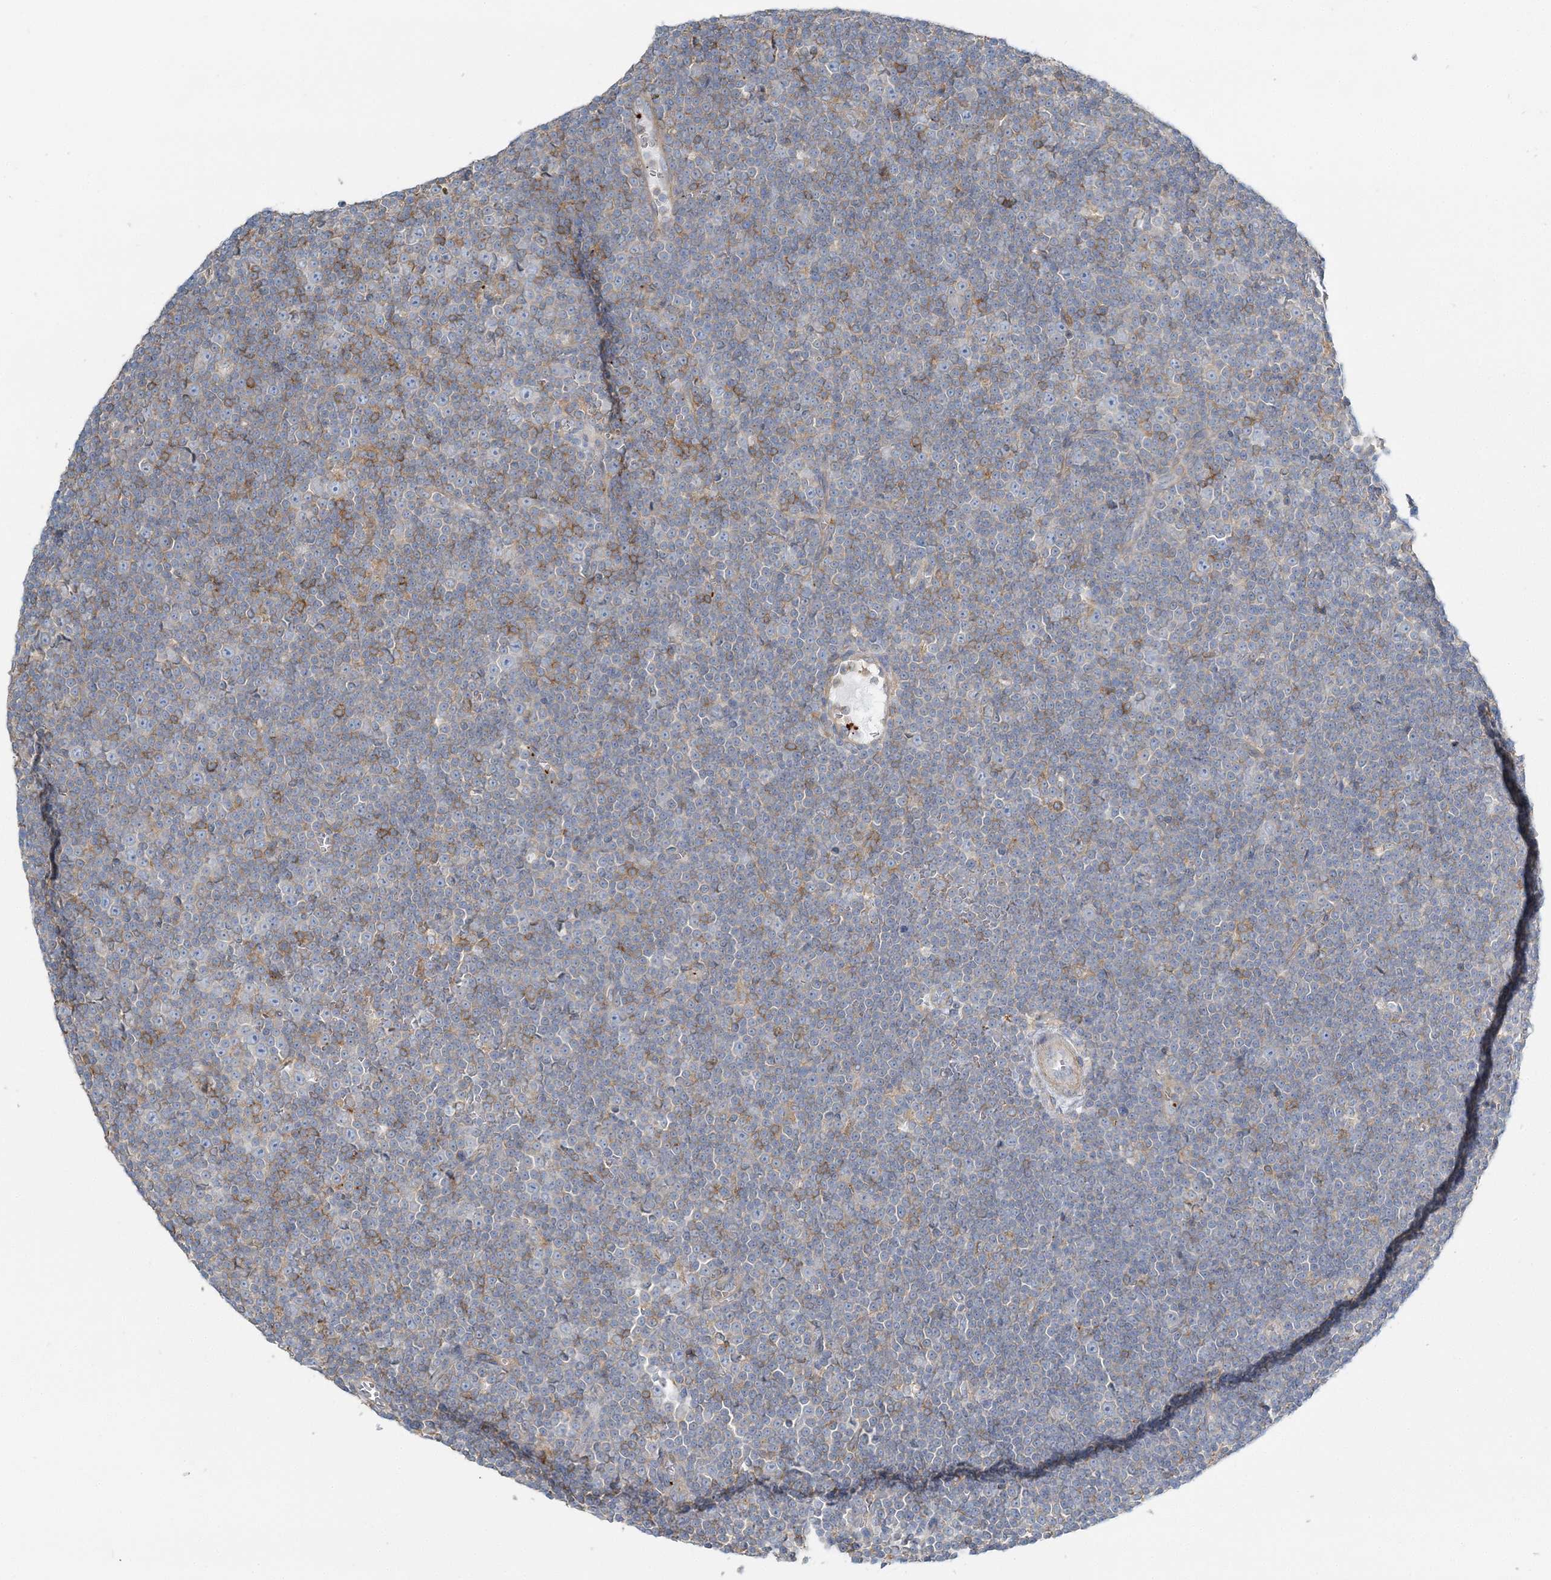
{"staining": {"intensity": "weak", "quantity": "<25%", "location": "cytoplasmic/membranous"}, "tissue": "lymphoma", "cell_type": "Tumor cells", "image_type": "cancer", "snomed": [{"axis": "morphology", "description": "Malignant lymphoma, non-Hodgkin's type, Low grade"}, {"axis": "topography", "description": "Lymph node"}], "caption": "Immunohistochemical staining of lymphoma shows no significant expression in tumor cells.", "gene": "CUEDC2", "patient": {"sex": "female", "age": 67}}